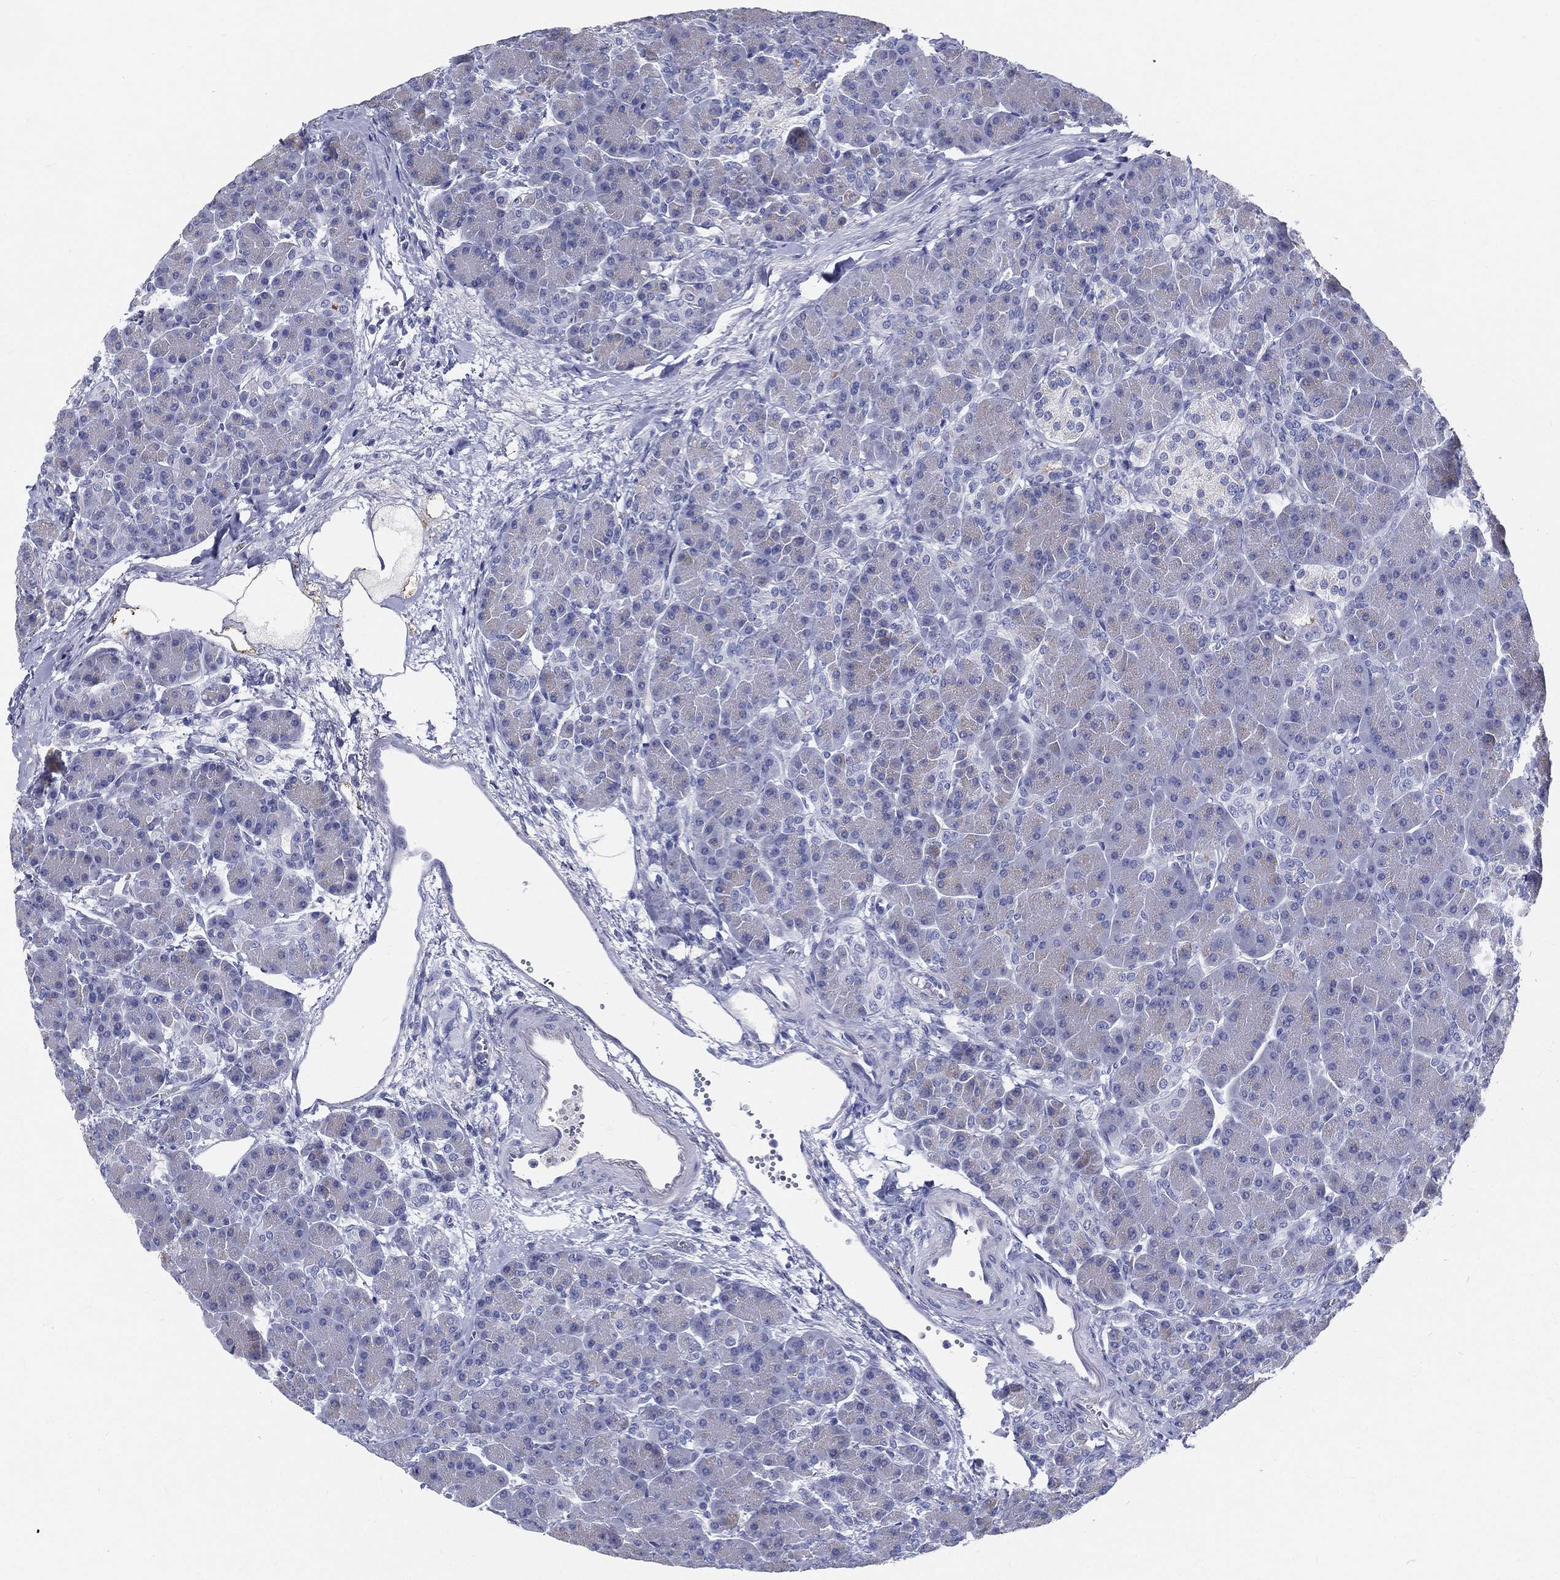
{"staining": {"intensity": "weak", "quantity": "<25%", "location": "cytoplasmic/membranous"}, "tissue": "pancreas", "cell_type": "Exocrine glandular cells", "image_type": "normal", "snomed": [{"axis": "morphology", "description": "Normal tissue, NOS"}, {"axis": "topography", "description": "Pancreas"}], "caption": "IHC image of unremarkable human pancreas stained for a protein (brown), which reveals no staining in exocrine glandular cells.", "gene": "RSPH4A", "patient": {"sex": "female", "age": 63}}